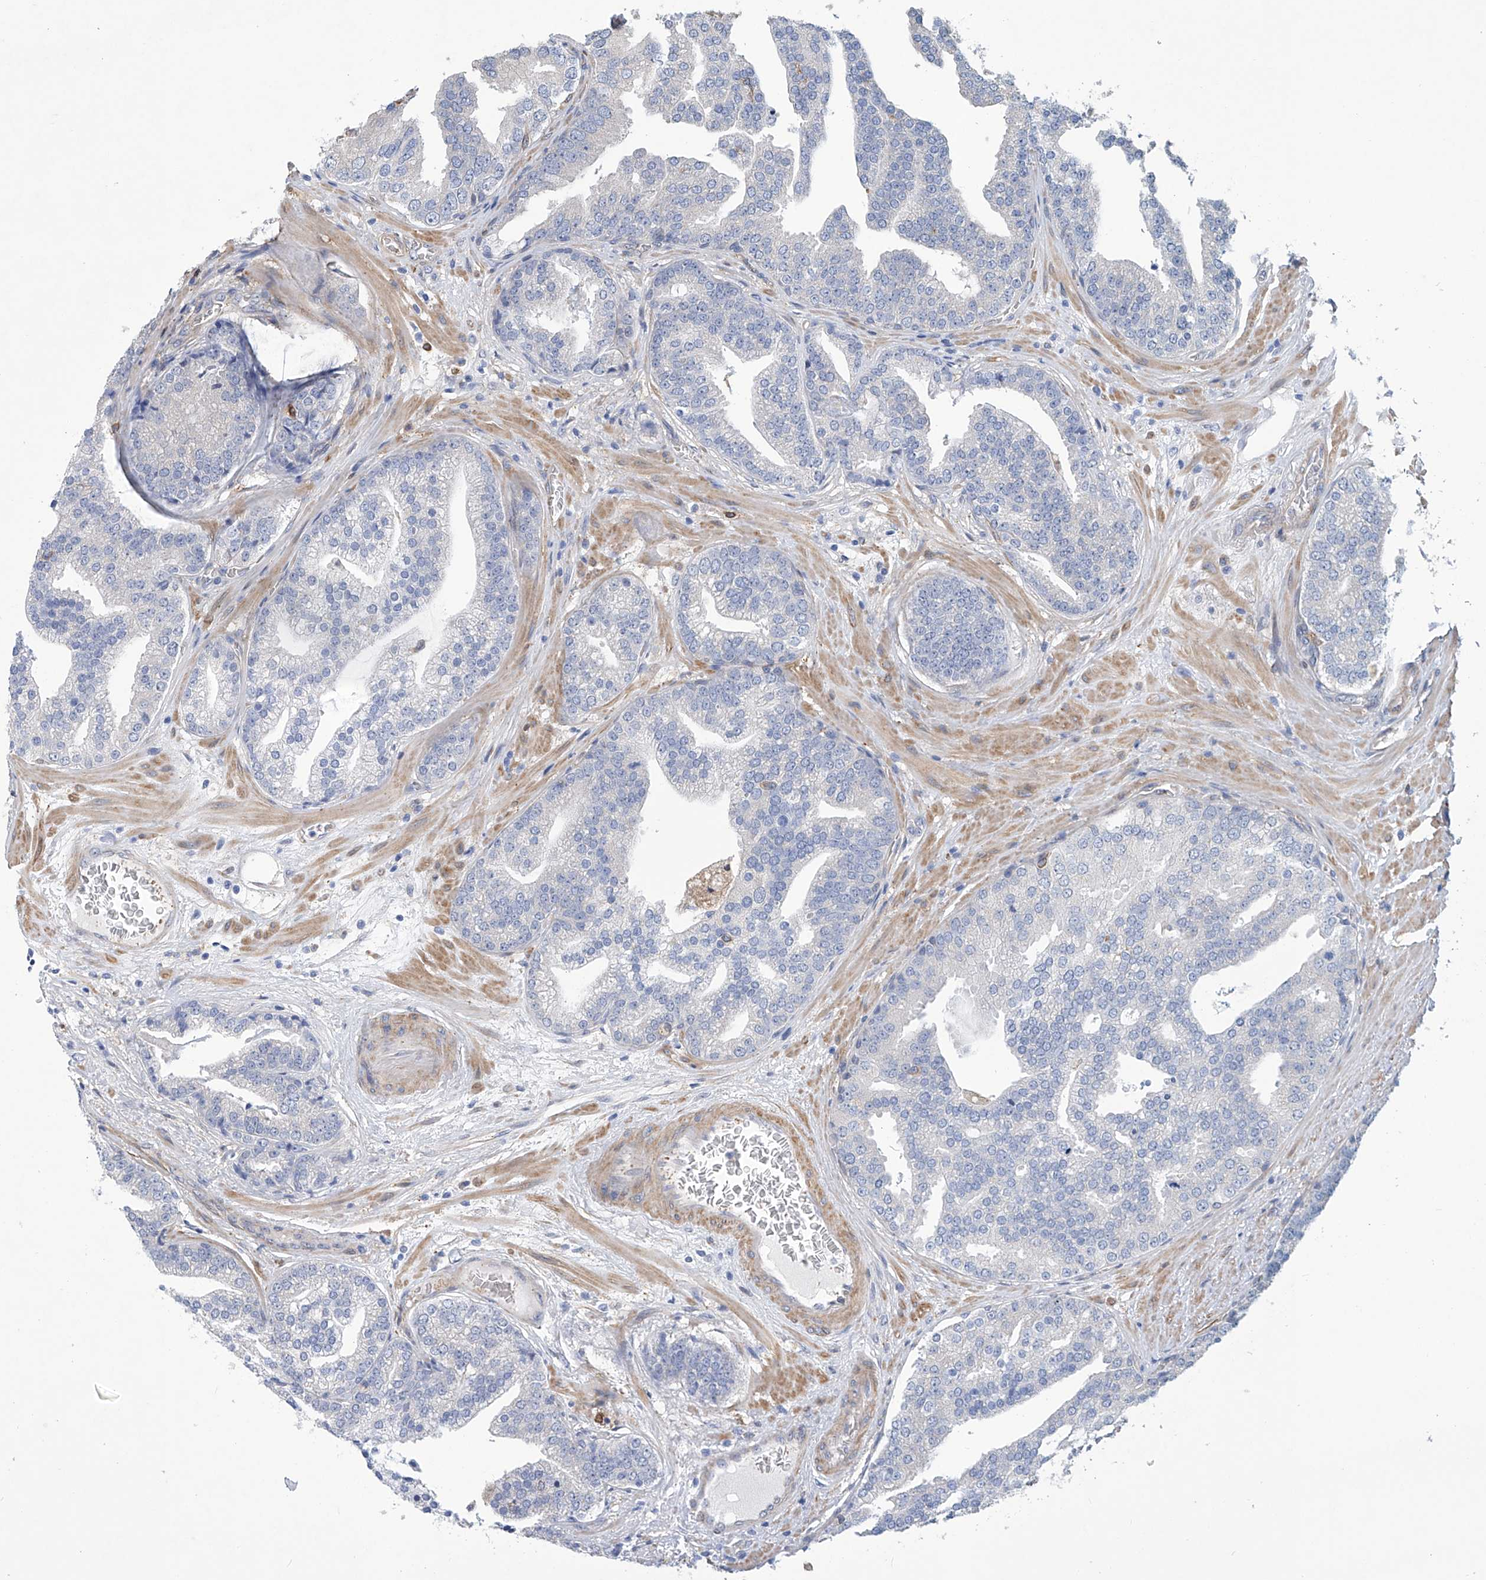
{"staining": {"intensity": "negative", "quantity": "none", "location": "none"}, "tissue": "prostate cancer", "cell_type": "Tumor cells", "image_type": "cancer", "snomed": [{"axis": "morphology", "description": "Adenocarcinoma, Low grade"}, {"axis": "topography", "description": "Prostate"}], "caption": "The histopathology image displays no staining of tumor cells in adenocarcinoma (low-grade) (prostate).", "gene": "TNN", "patient": {"sex": "male", "age": 67}}